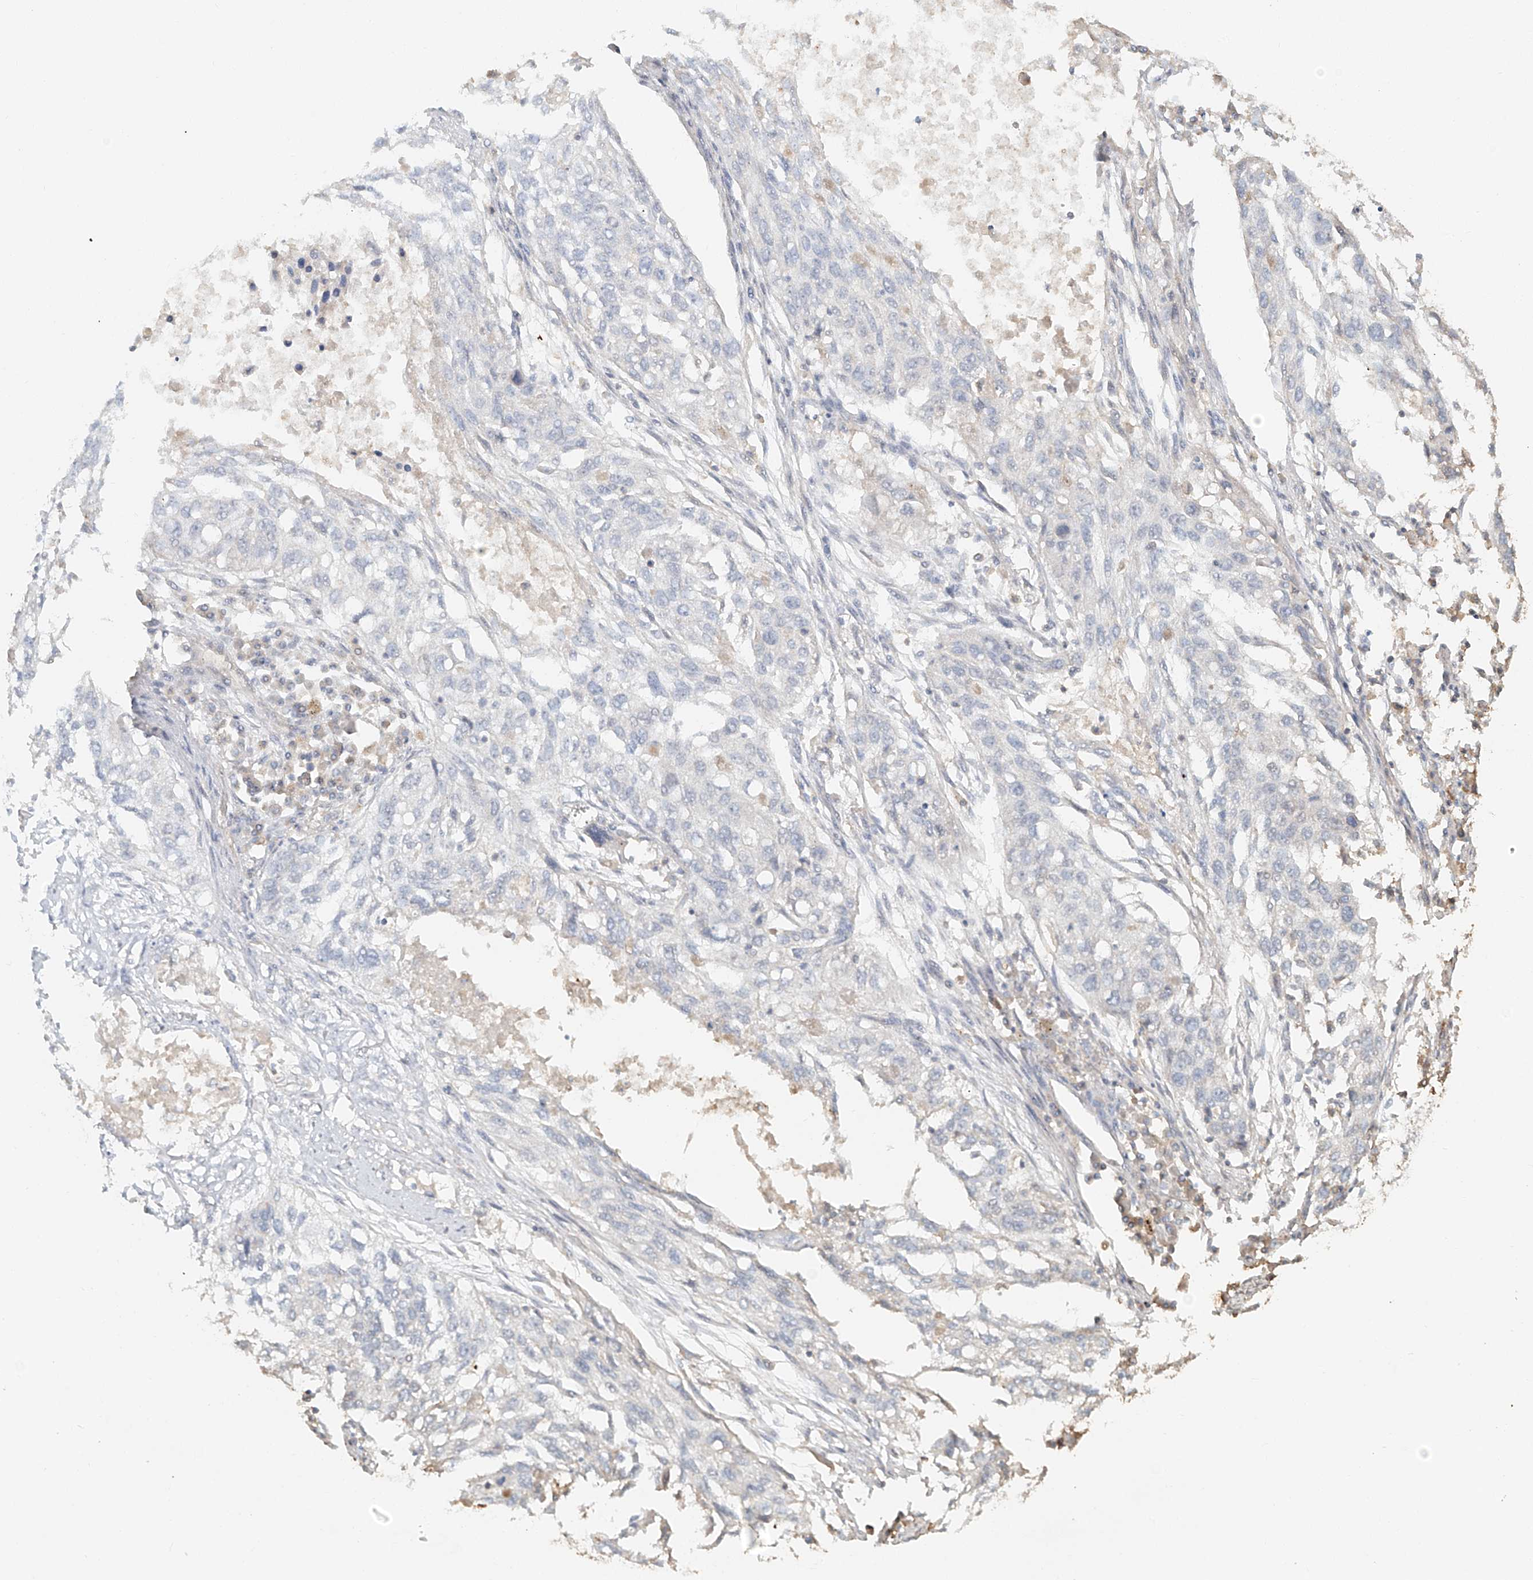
{"staining": {"intensity": "negative", "quantity": "none", "location": "none"}, "tissue": "lung cancer", "cell_type": "Tumor cells", "image_type": "cancer", "snomed": [{"axis": "morphology", "description": "Squamous cell carcinoma, NOS"}, {"axis": "topography", "description": "Lung"}], "caption": "IHC image of lung squamous cell carcinoma stained for a protein (brown), which displays no expression in tumor cells.", "gene": "NPHS1", "patient": {"sex": "female", "age": 63}}